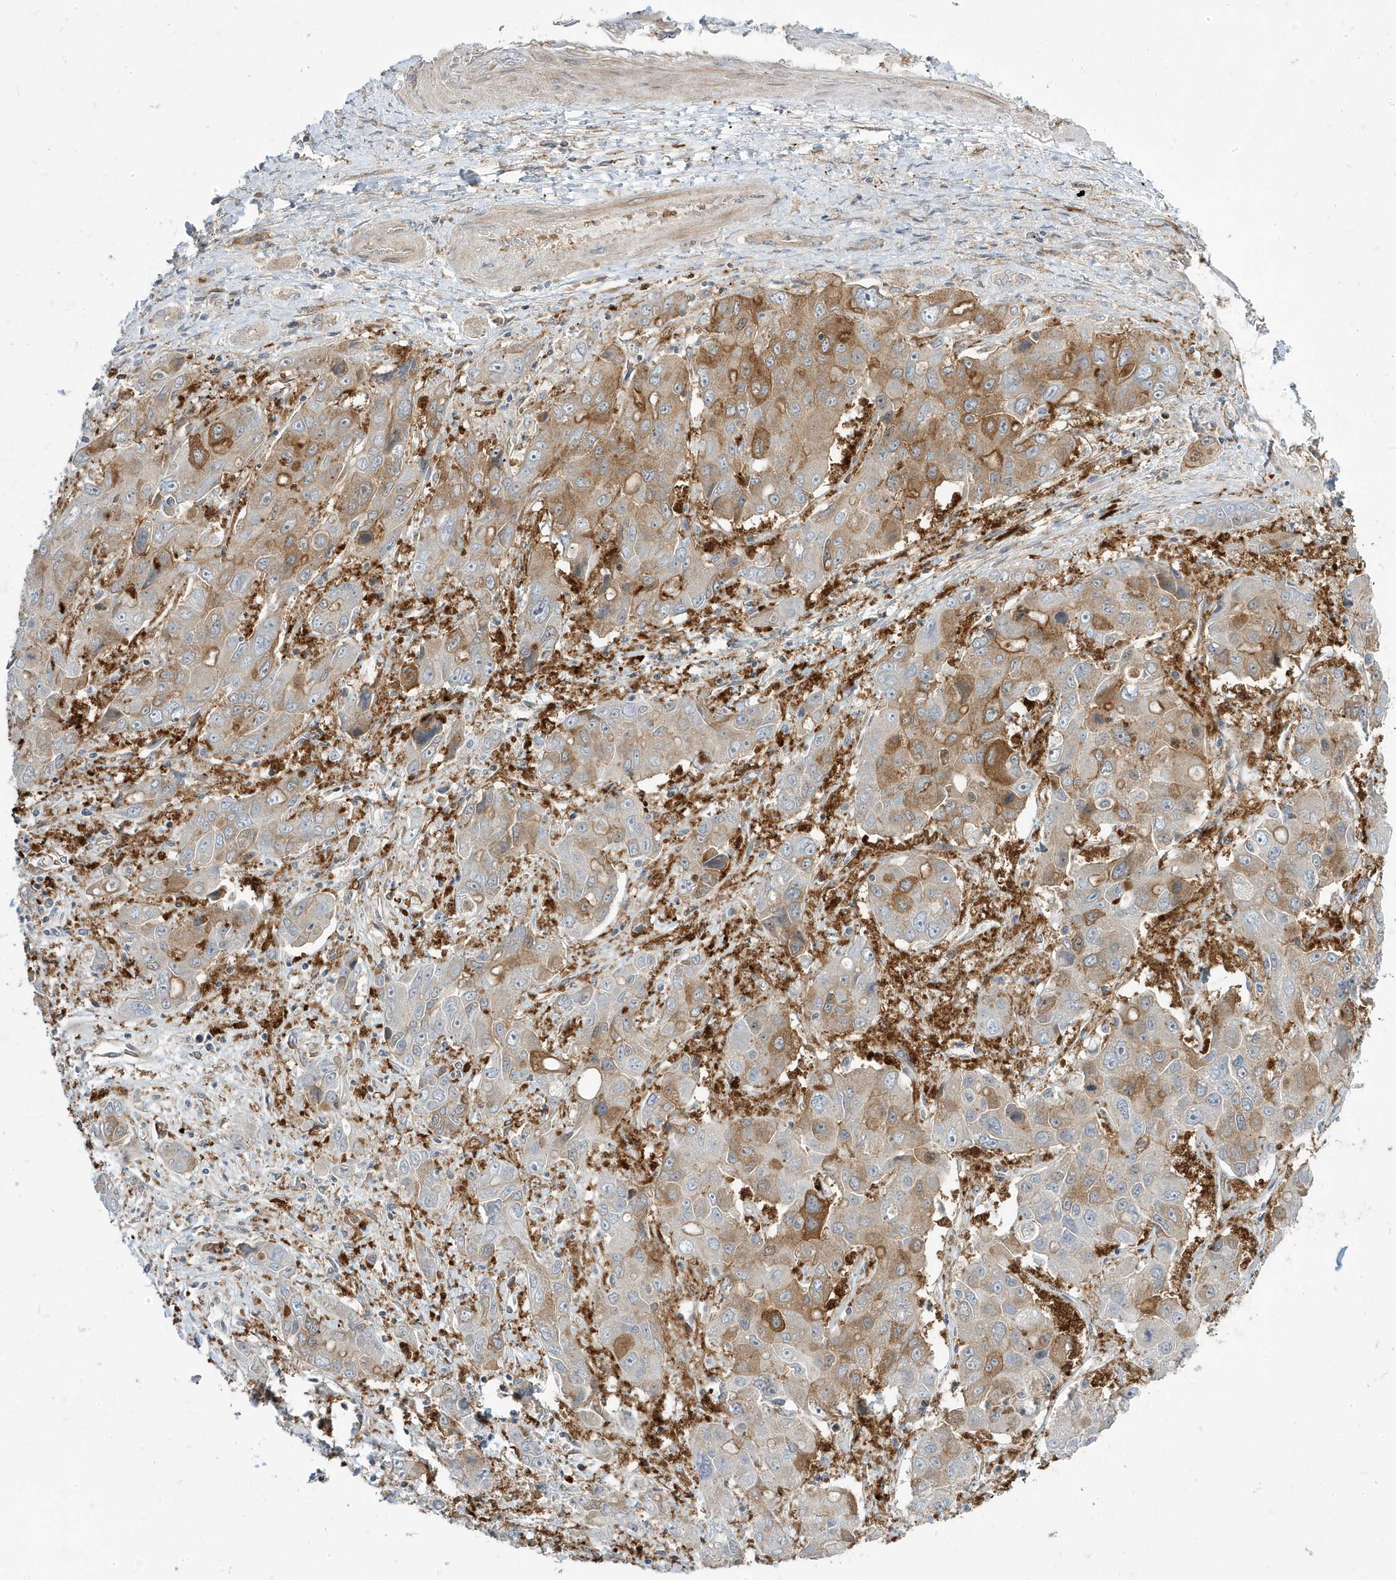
{"staining": {"intensity": "moderate", "quantity": "25%-75%", "location": "cytoplasmic/membranous"}, "tissue": "liver cancer", "cell_type": "Tumor cells", "image_type": "cancer", "snomed": [{"axis": "morphology", "description": "Cholangiocarcinoma"}, {"axis": "topography", "description": "Liver"}], "caption": "Liver cancer stained with a brown dye displays moderate cytoplasmic/membranous positive positivity in approximately 25%-75% of tumor cells.", "gene": "STAM", "patient": {"sex": "male", "age": 67}}